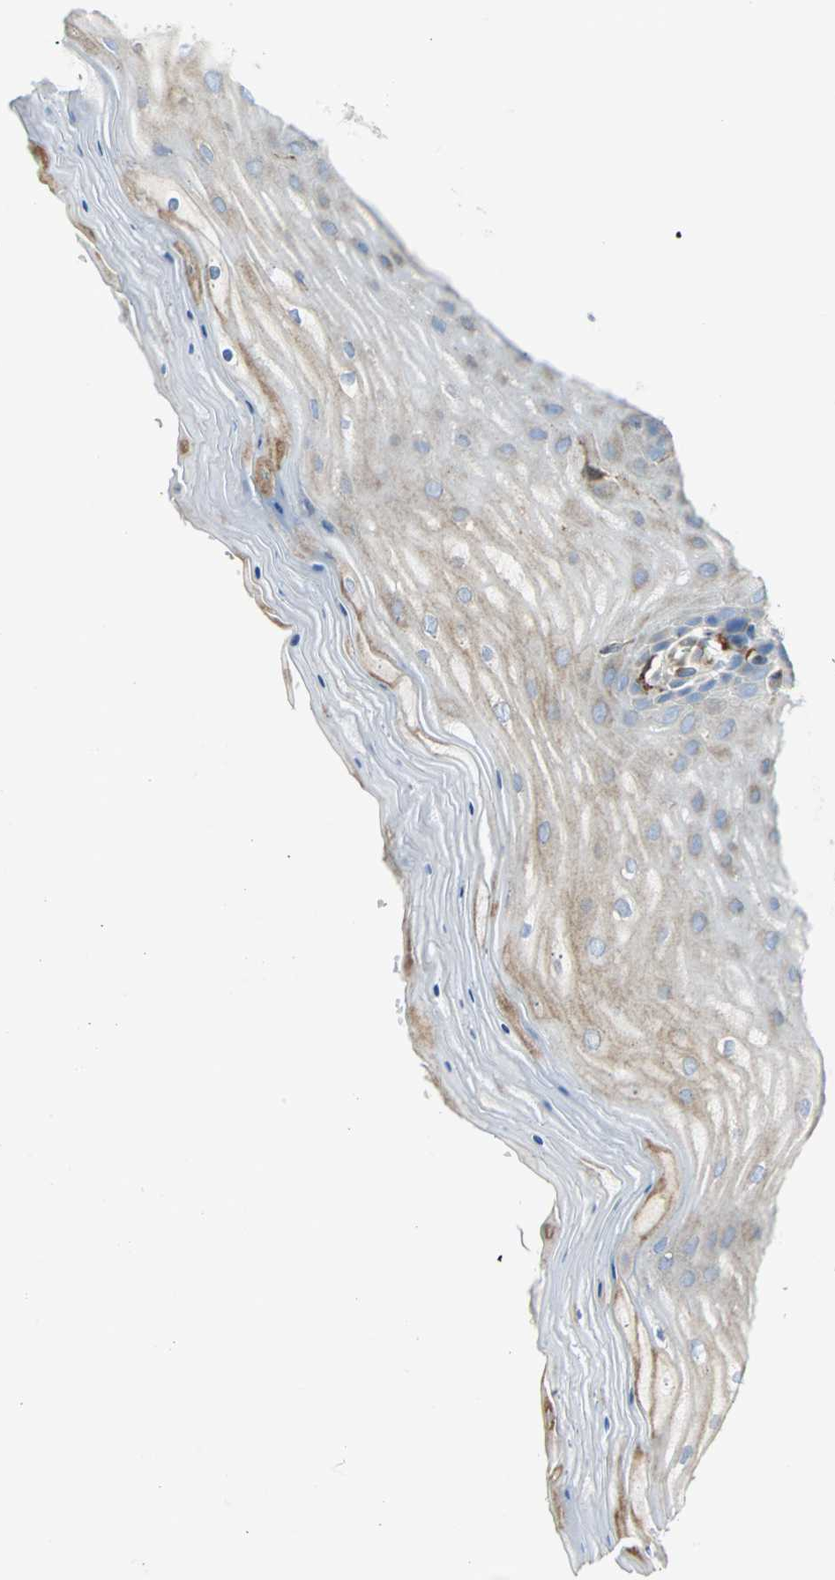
{"staining": {"intensity": "strong", "quantity": ">75%", "location": "cytoplasmic/membranous"}, "tissue": "cervix", "cell_type": "Glandular cells", "image_type": "normal", "snomed": [{"axis": "morphology", "description": "Normal tissue, NOS"}, {"axis": "topography", "description": "Cervix"}], "caption": "Brown immunohistochemical staining in benign cervix reveals strong cytoplasmic/membranous staining in about >75% of glandular cells.", "gene": "TULP4", "patient": {"sex": "female", "age": 55}}